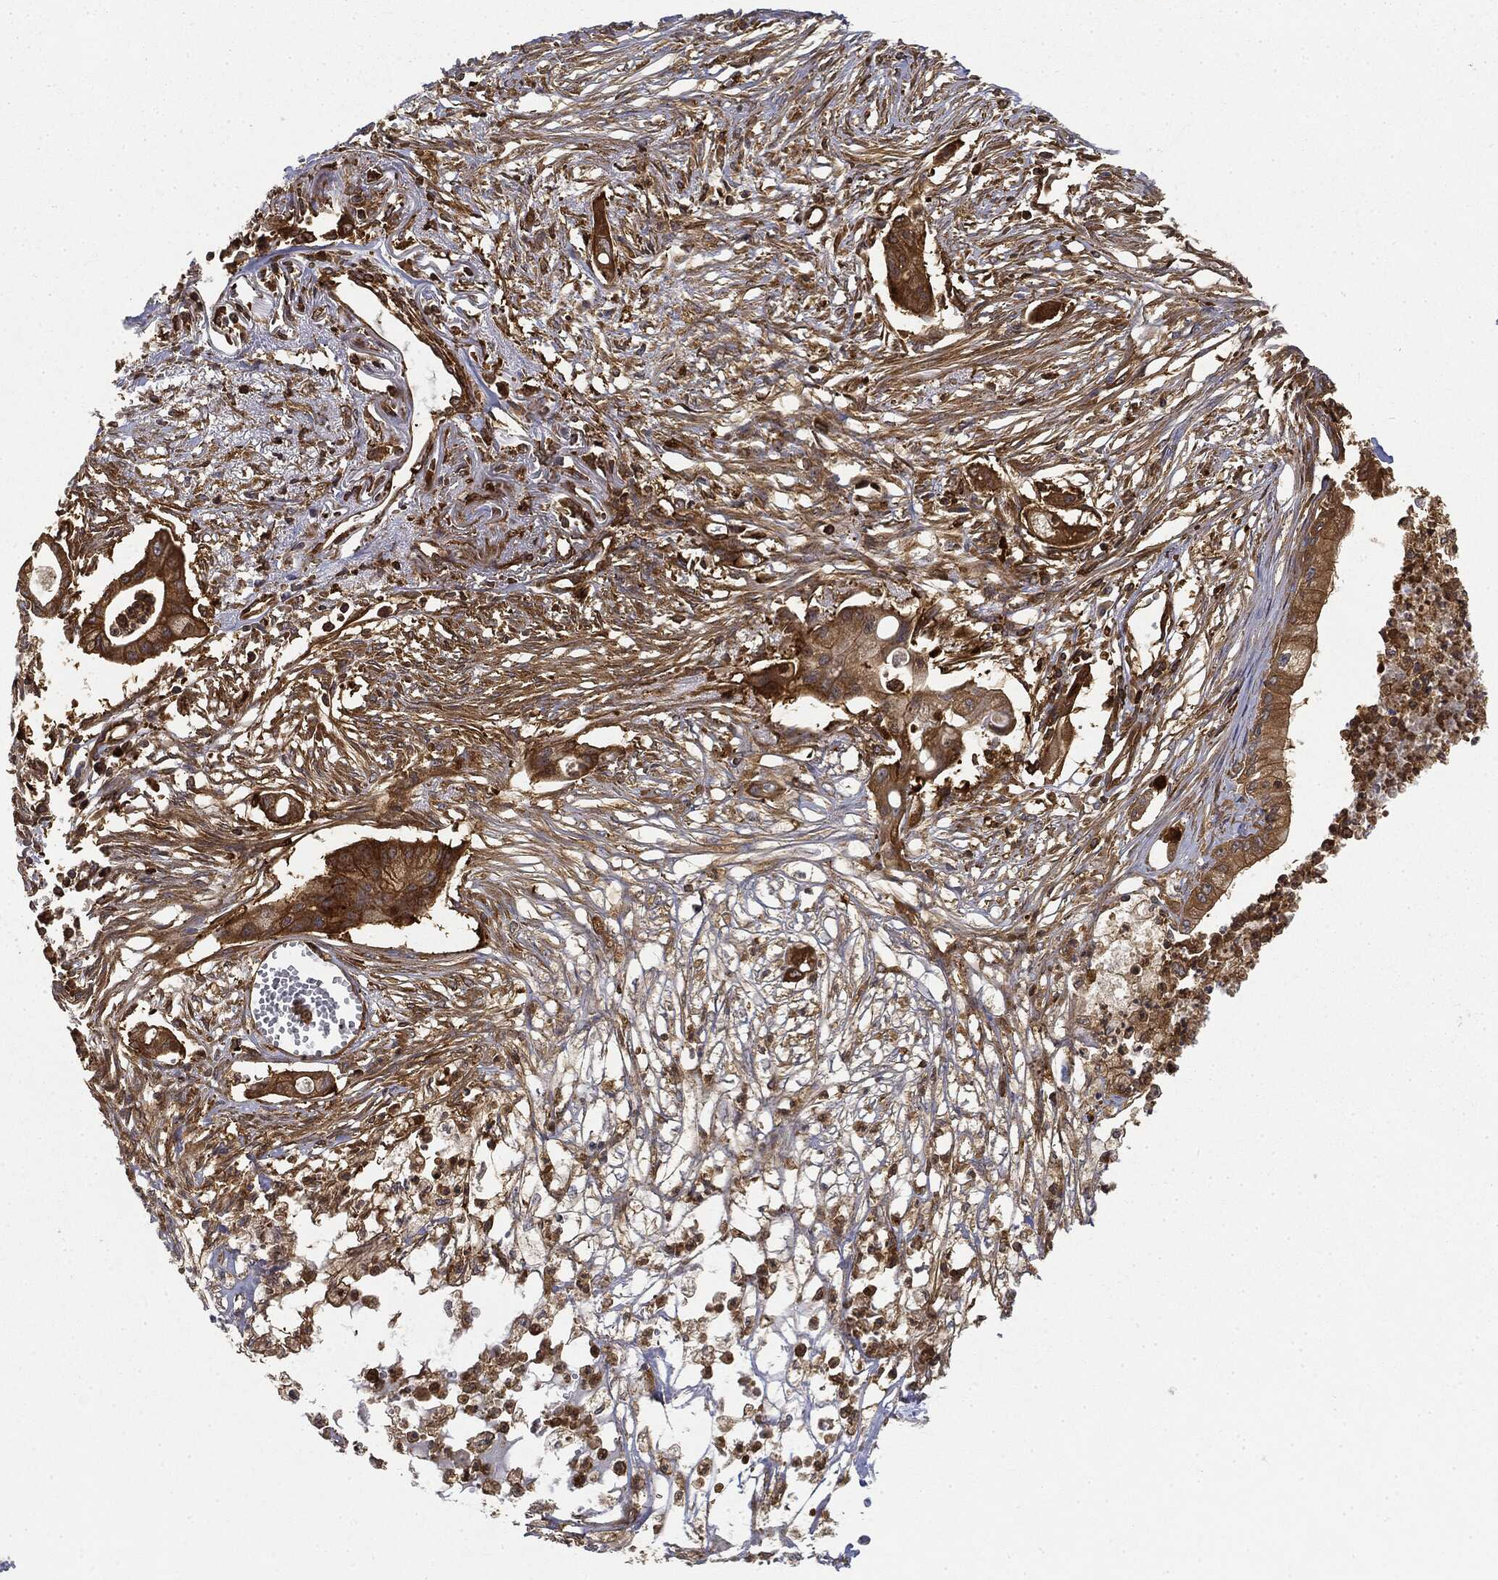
{"staining": {"intensity": "strong", "quantity": ">75%", "location": "cytoplasmic/membranous"}, "tissue": "pancreatic cancer", "cell_type": "Tumor cells", "image_type": "cancer", "snomed": [{"axis": "morphology", "description": "Normal tissue, NOS"}, {"axis": "morphology", "description": "Adenocarcinoma, NOS"}, {"axis": "topography", "description": "Pancreas"}], "caption": "The image demonstrates staining of adenocarcinoma (pancreatic), revealing strong cytoplasmic/membranous protein positivity (brown color) within tumor cells.", "gene": "WDR1", "patient": {"sex": "female", "age": 58}}